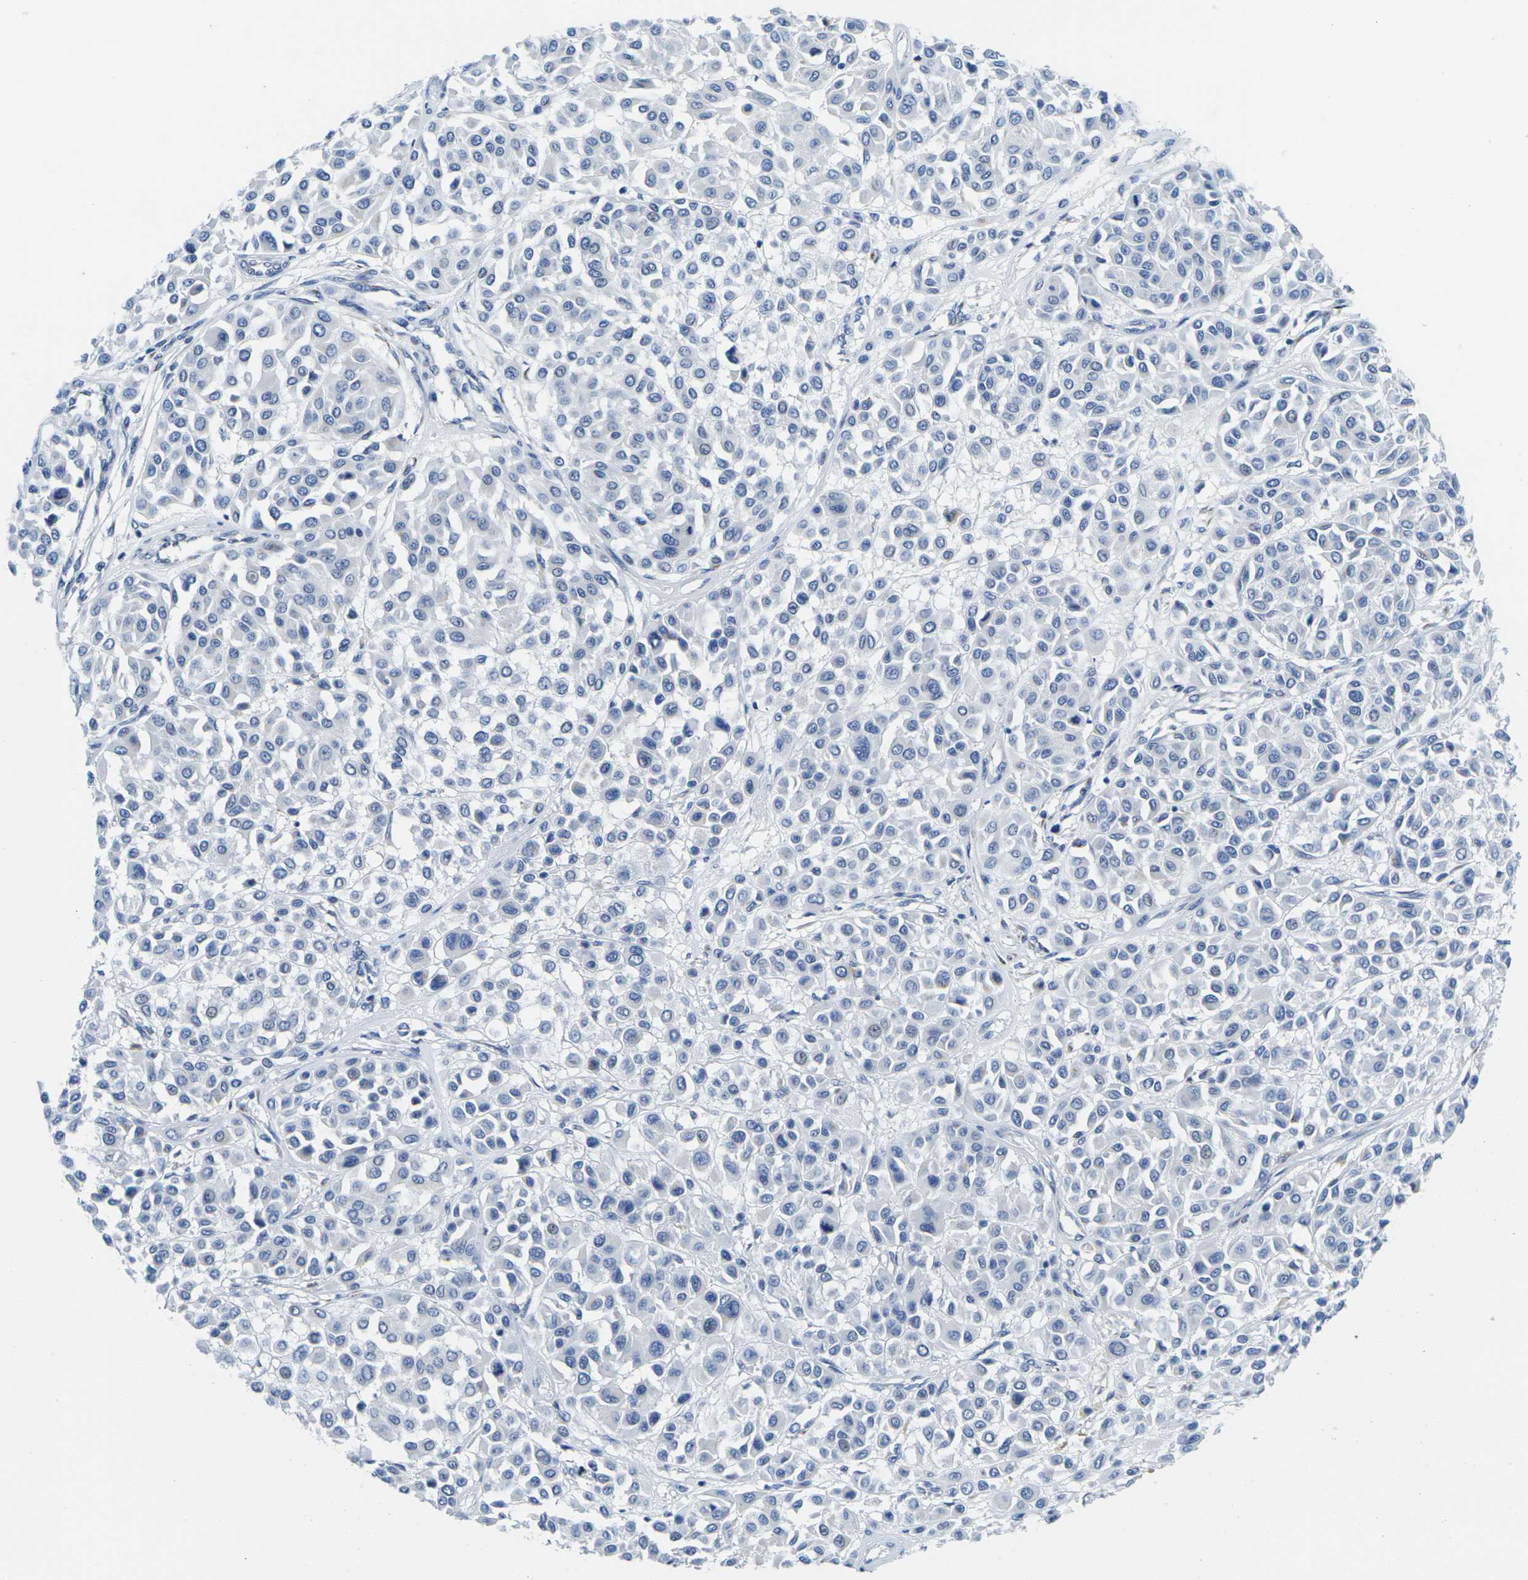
{"staining": {"intensity": "negative", "quantity": "none", "location": "none"}, "tissue": "melanoma", "cell_type": "Tumor cells", "image_type": "cancer", "snomed": [{"axis": "morphology", "description": "Malignant melanoma, Metastatic site"}, {"axis": "topography", "description": "Soft tissue"}], "caption": "A histopathology image of malignant melanoma (metastatic site) stained for a protein displays no brown staining in tumor cells.", "gene": "CRK", "patient": {"sex": "male", "age": 41}}